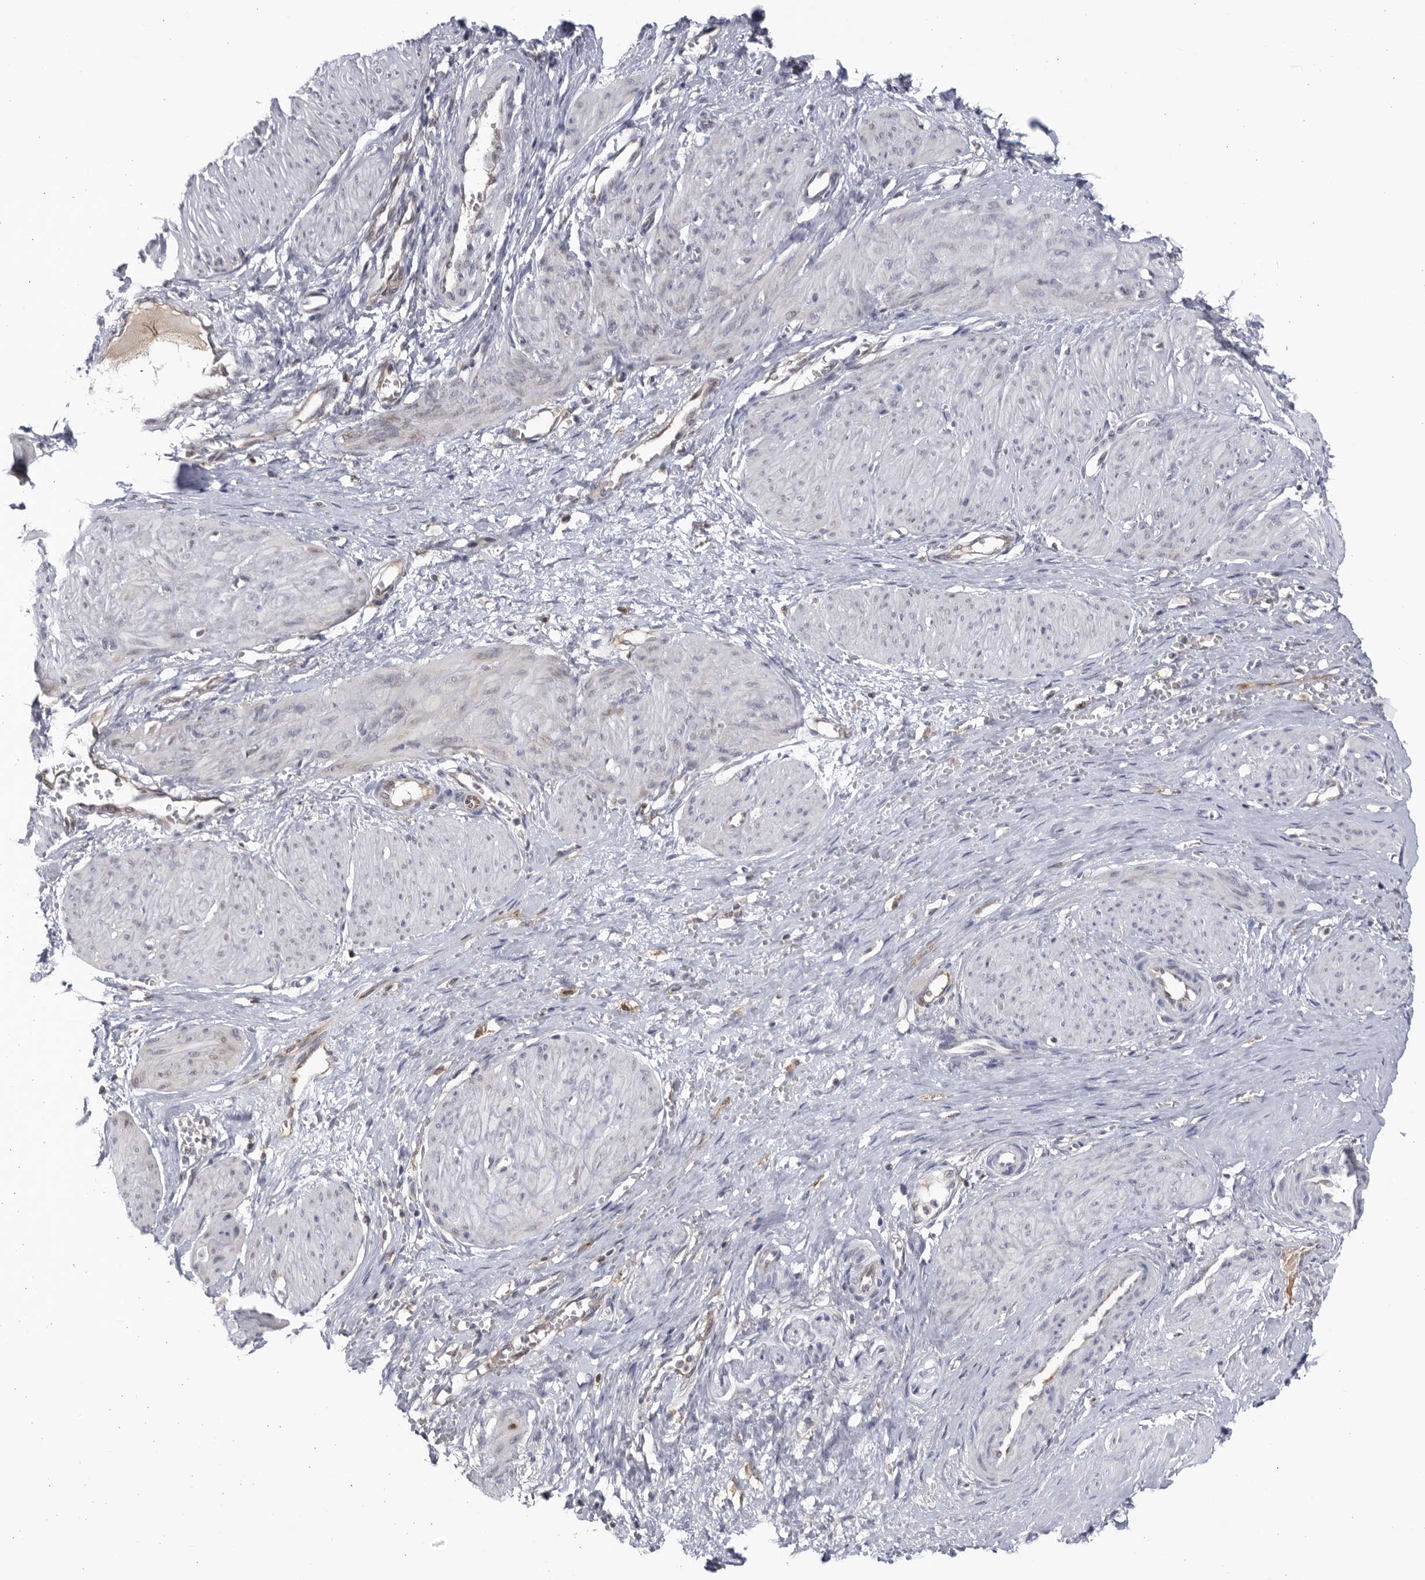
{"staining": {"intensity": "negative", "quantity": "none", "location": "none"}, "tissue": "smooth muscle", "cell_type": "Smooth muscle cells", "image_type": "normal", "snomed": [{"axis": "morphology", "description": "Normal tissue, NOS"}, {"axis": "topography", "description": "Endometrium"}], "caption": "Smooth muscle was stained to show a protein in brown. There is no significant staining in smooth muscle cells. The staining is performed using DAB (3,3'-diaminobenzidine) brown chromogen with nuclei counter-stained in using hematoxylin.", "gene": "BMP2K", "patient": {"sex": "female", "age": 33}}